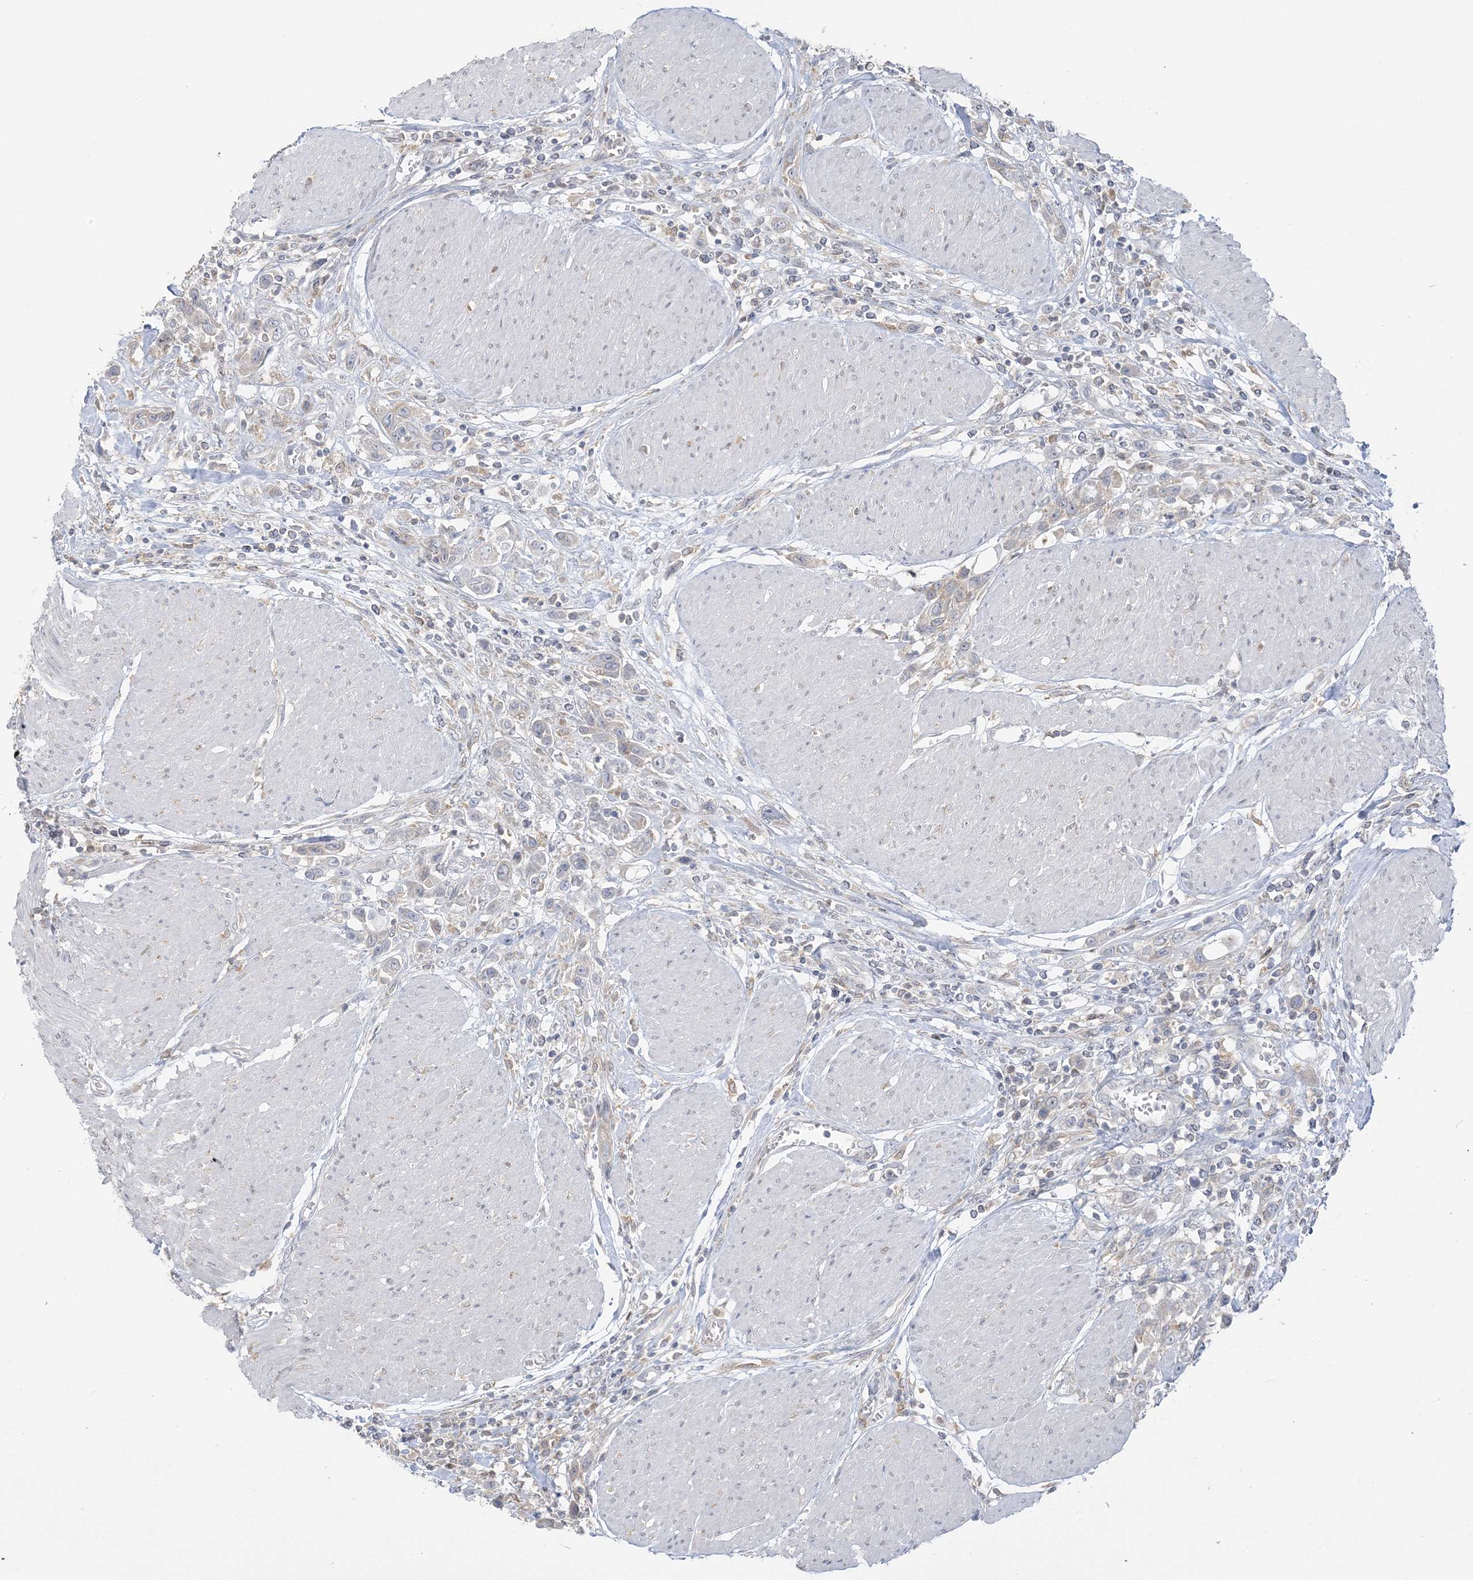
{"staining": {"intensity": "negative", "quantity": "none", "location": "none"}, "tissue": "urothelial cancer", "cell_type": "Tumor cells", "image_type": "cancer", "snomed": [{"axis": "morphology", "description": "Urothelial carcinoma, High grade"}, {"axis": "topography", "description": "Urinary bladder"}], "caption": "Immunohistochemistry histopathology image of neoplastic tissue: human high-grade urothelial carcinoma stained with DAB (3,3'-diaminobenzidine) displays no significant protein positivity in tumor cells.", "gene": "EEFSEC", "patient": {"sex": "male", "age": 50}}